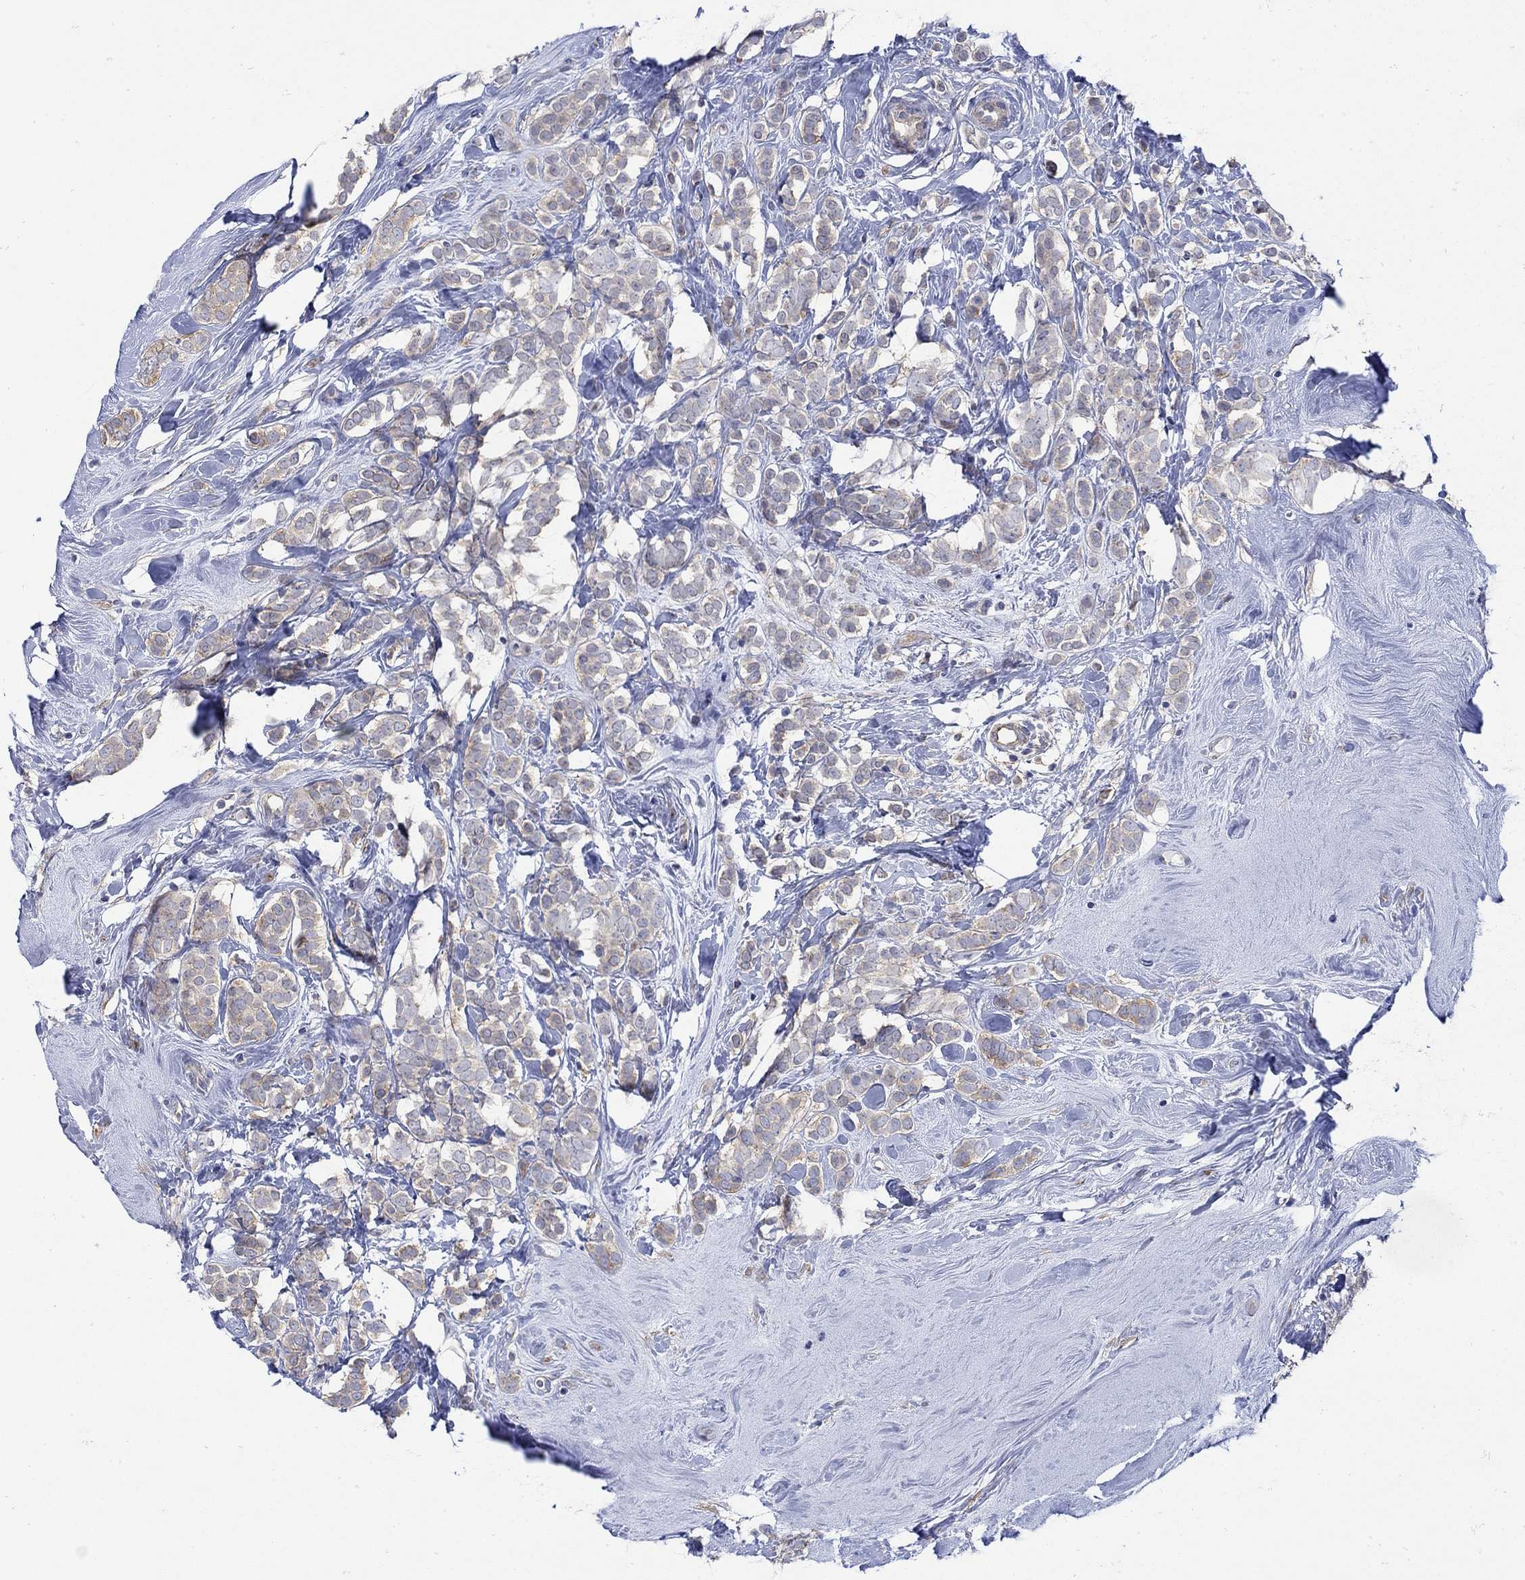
{"staining": {"intensity": "weak", "quantity": "<25%", "location": "cytoplasmic/membranous"}, "tissue": "breast cancer", "cell_type": "Tumor cells", "image_type": "cancer", "snomed": [{"axis": "morphology", "description": "Lobular carcinoma"}, {"axis": "topography", "description": "Breast"}], "caption": "A histopathology image of breast cancer (lobular carcinoma) stained for a protein reveals no brown staining in tumor cells.", "gene": "TEKT3", "patient": {"sex": "female", "age": 49}}